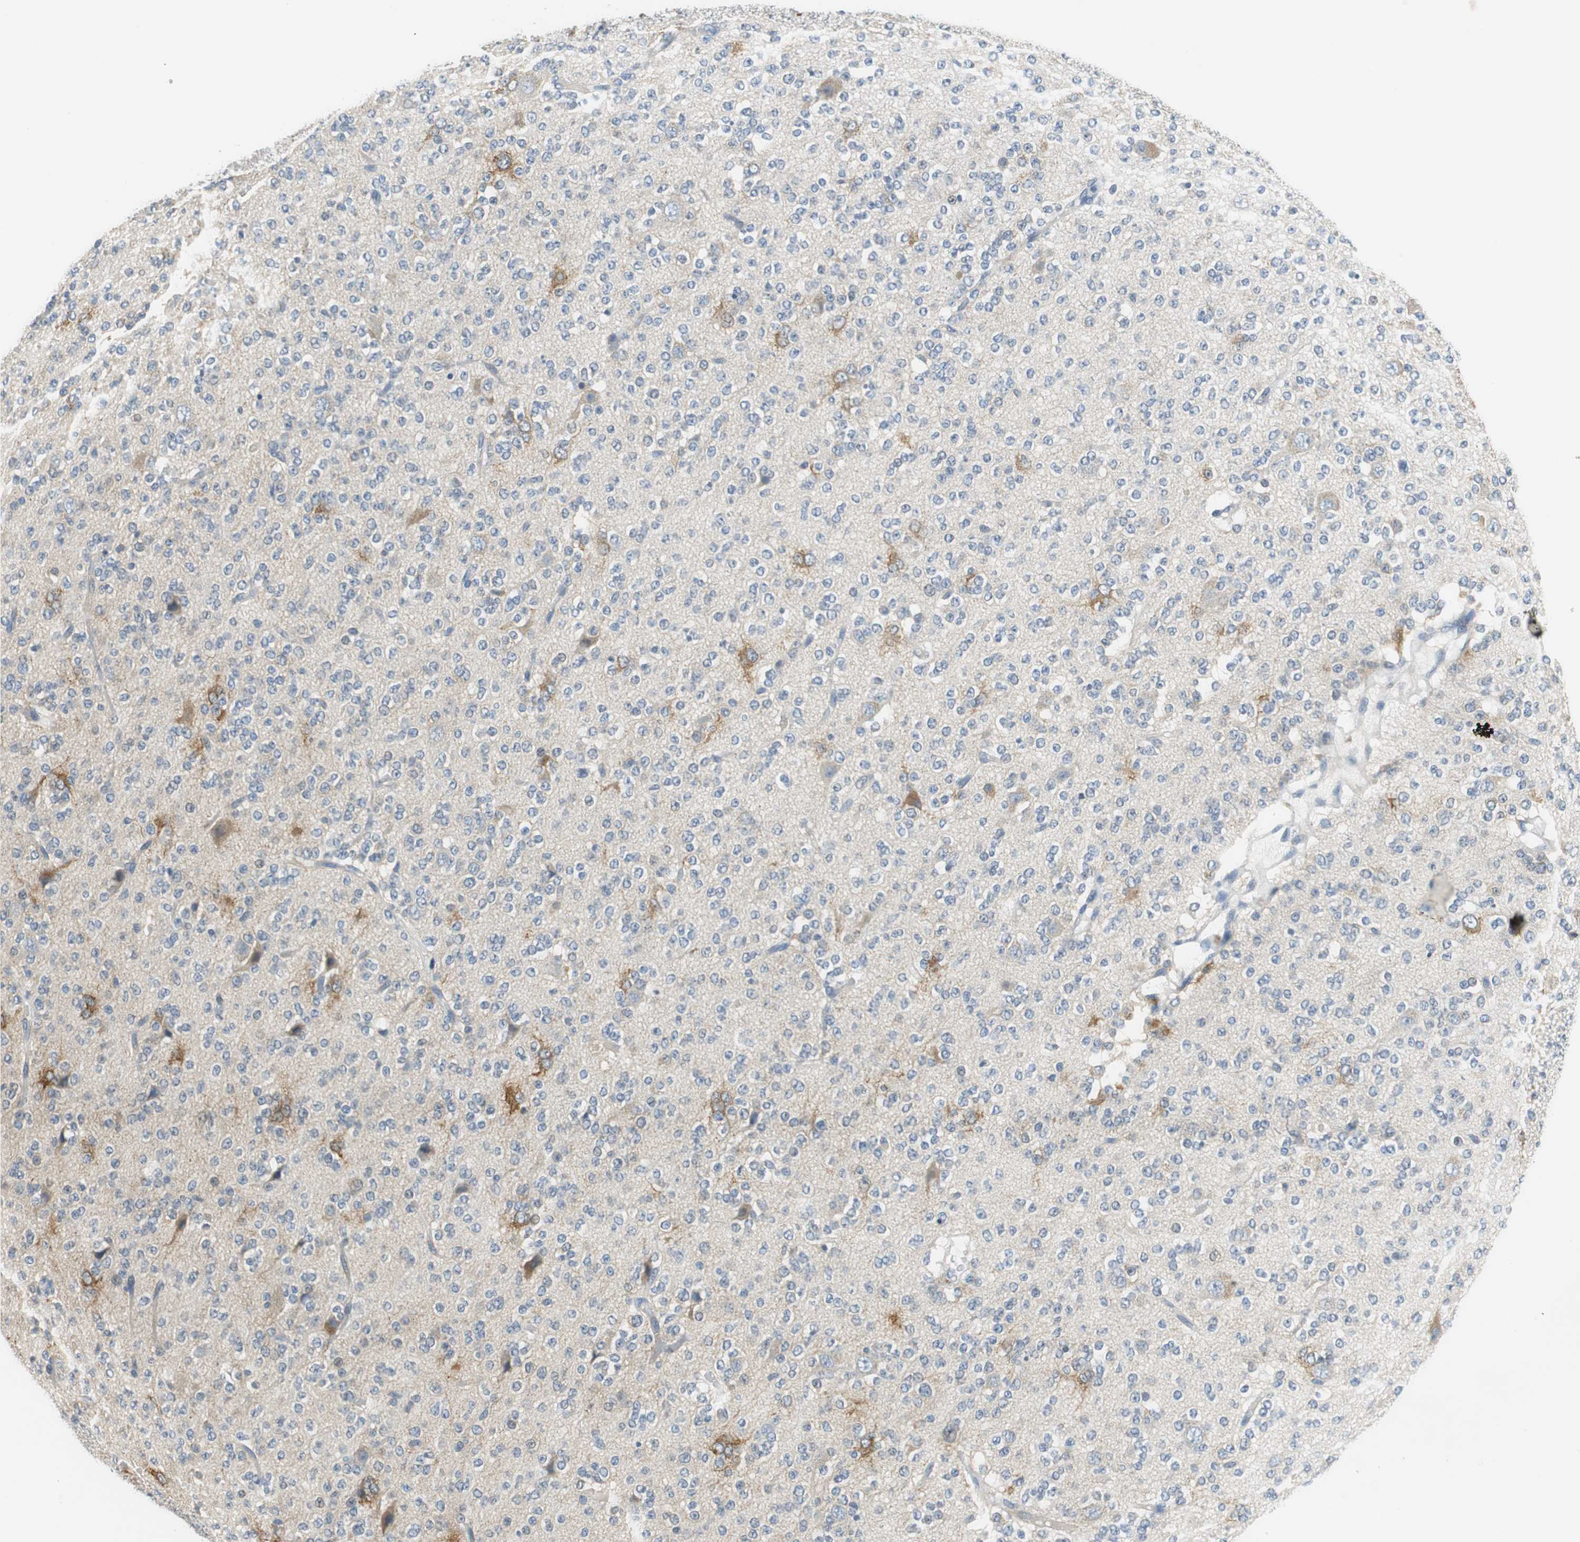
{"staining": {"intensity": "weak", "quantity": "<25%", "location": "cytoplasmic/membranous"}, "tissue": "glioma", "cell_type": "Tumor cells", "image_type": "cancer", "snomed": [{"axis": "morphology", "description": "Glioma, malignant, Low grade"}, {"axis": "topography", "description": "Brain"}], "caption": "The photomicrograph displays no significant staining in tumor cells of glioma.", "gene": "GLCCI1", "patient": {"sex": "male", "age": 38}}